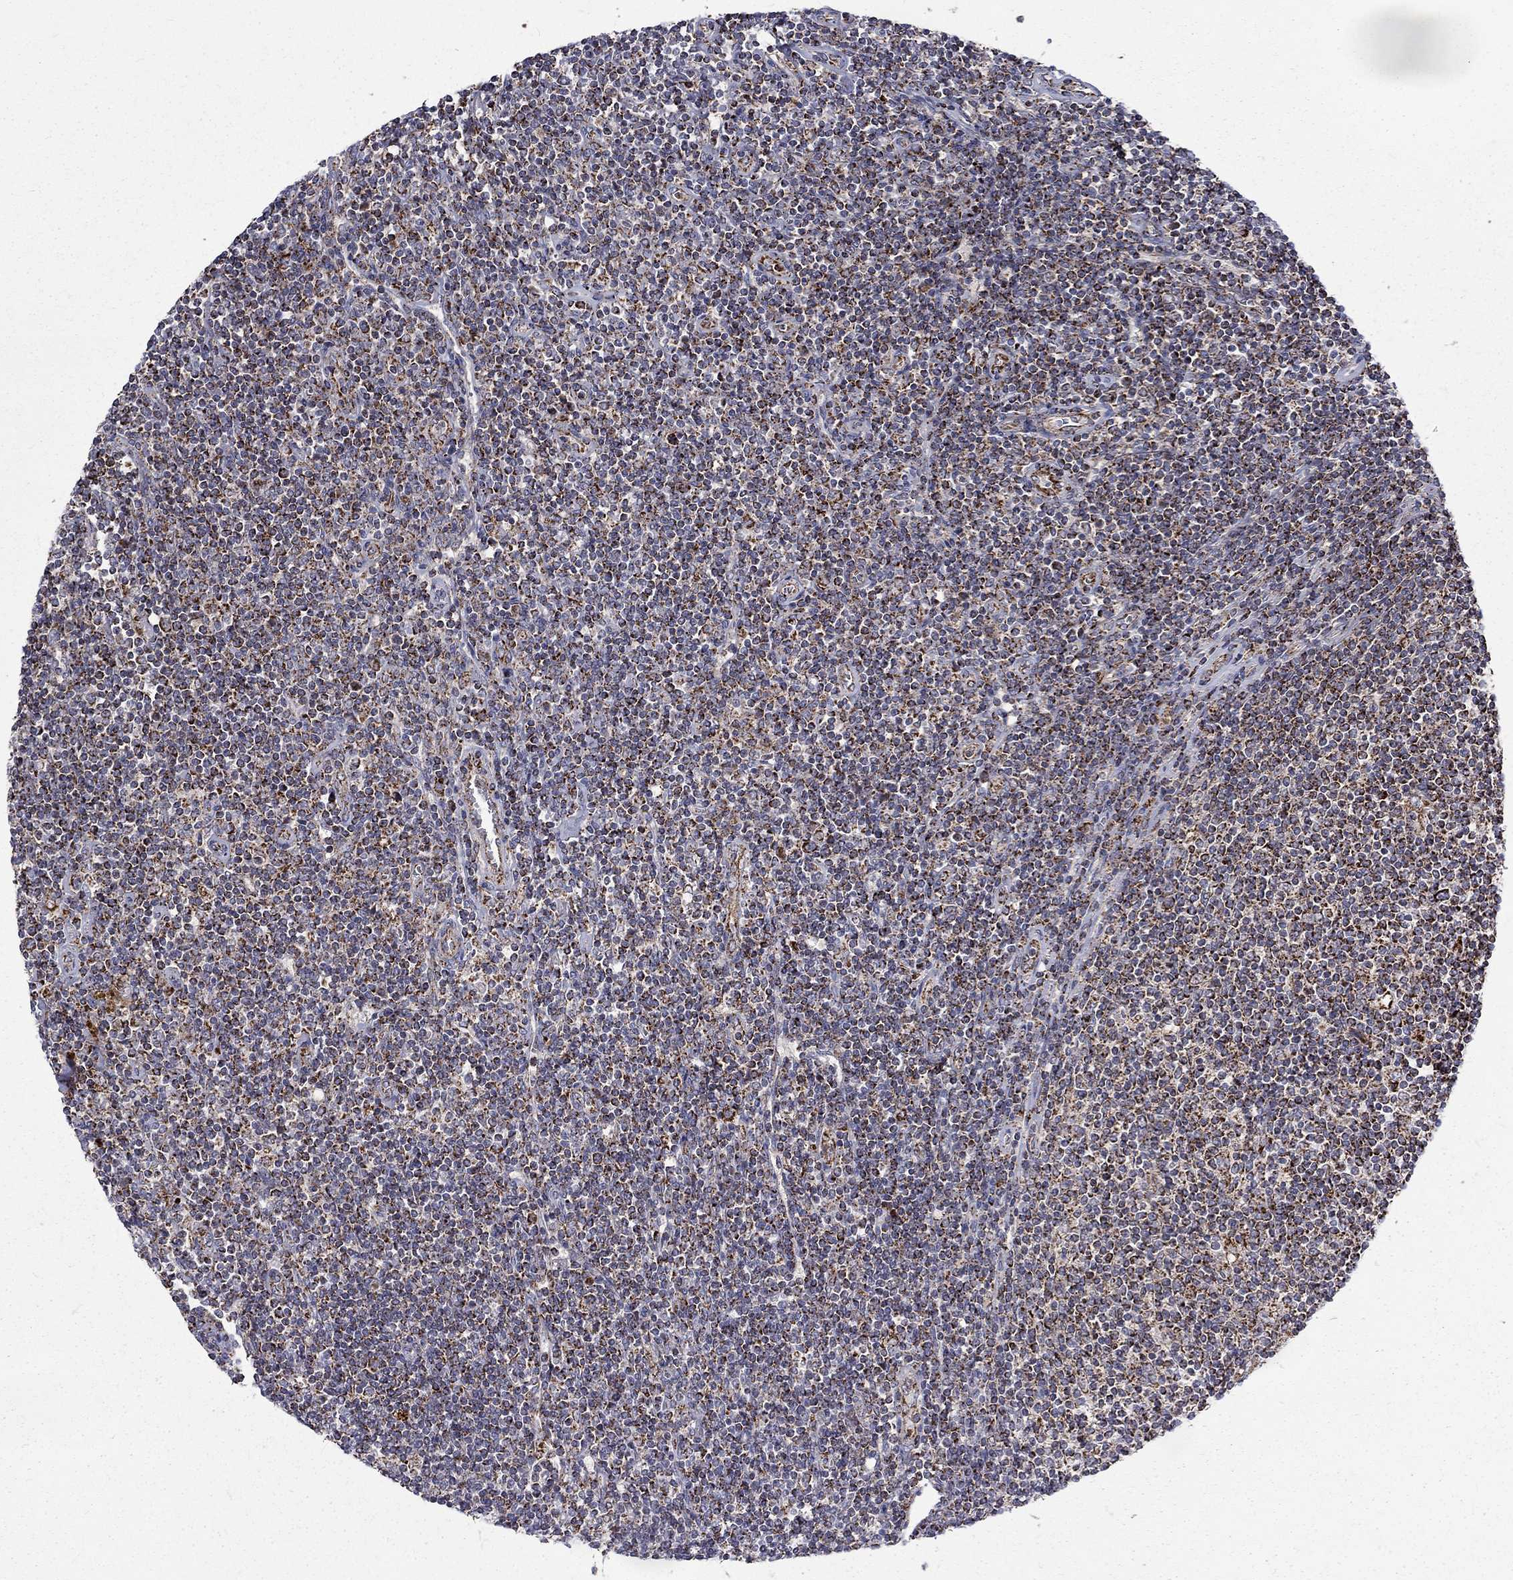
{"staining": {"intensity": "strong", "quantity": ">75%", "location": "cytoplasmic/membranous"}, "tissue": "lymphoma", "cell_type": "Tumor cells", "image_type": "cancer", "snomed": [{"axis": "morphology", "description": "Hodgkin's disease, NOS"}, {"axis": "topography", "description": "Lymph node"}], "caption": "A high amount of strong cytoplasmic/membranous staining is present in approximately >75% of tumor cells in Hodgkin's disease tissue.", "gene": "ALDH1B1", "patient": {"sex": "male", "age": 40}}